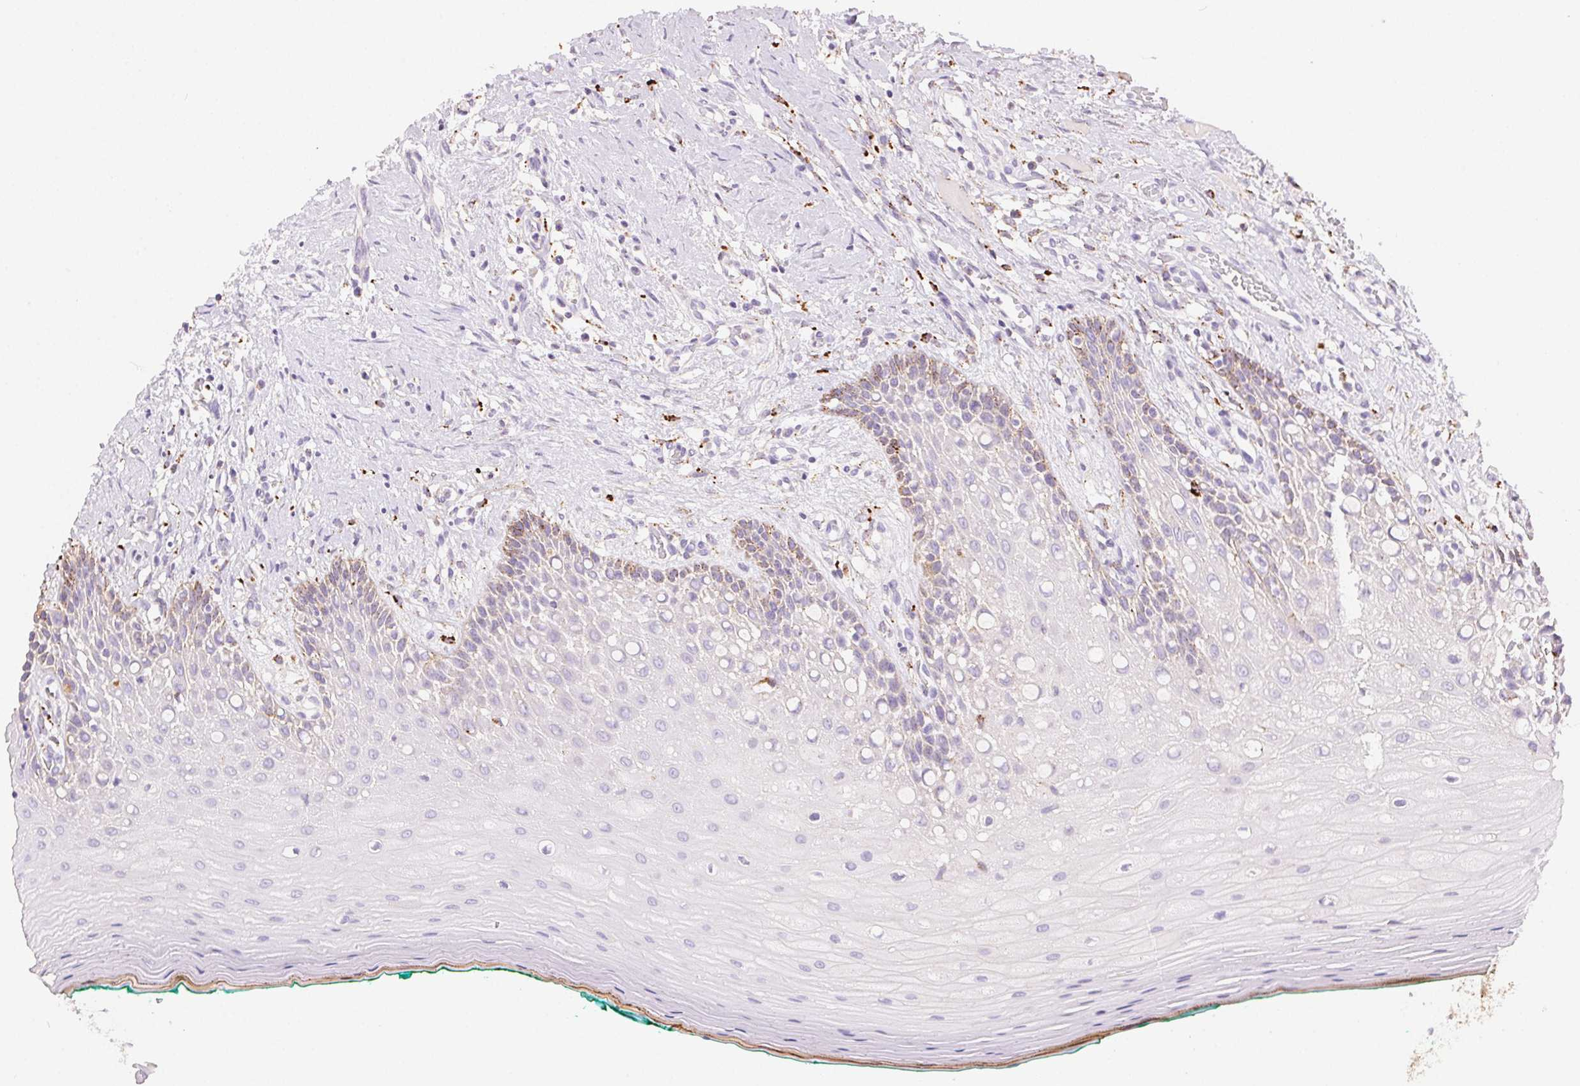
{"staining": {"intensity": "moderate", "quantity": "<25%", "location": "cytoplasmic/membranous"}, "tissue": "oral mucosa", "cell_type": "Squamous epithelial cells", "image_type": "normal", "snomed": [{"axis": "morphology", "description": "Normal tissue, NOS"}, {"axis": "topography", "description": "Oral tissue"}], "caption": "There is low levels of moderate cytoplasmic/membranous expression in squamous epithelial cells of unremarkable oral mucosa, as demonstrated by immunohistochemical staining (brown color).", "gene": "SCPEP1", "patient": {"sex": "female", "age": 83}}